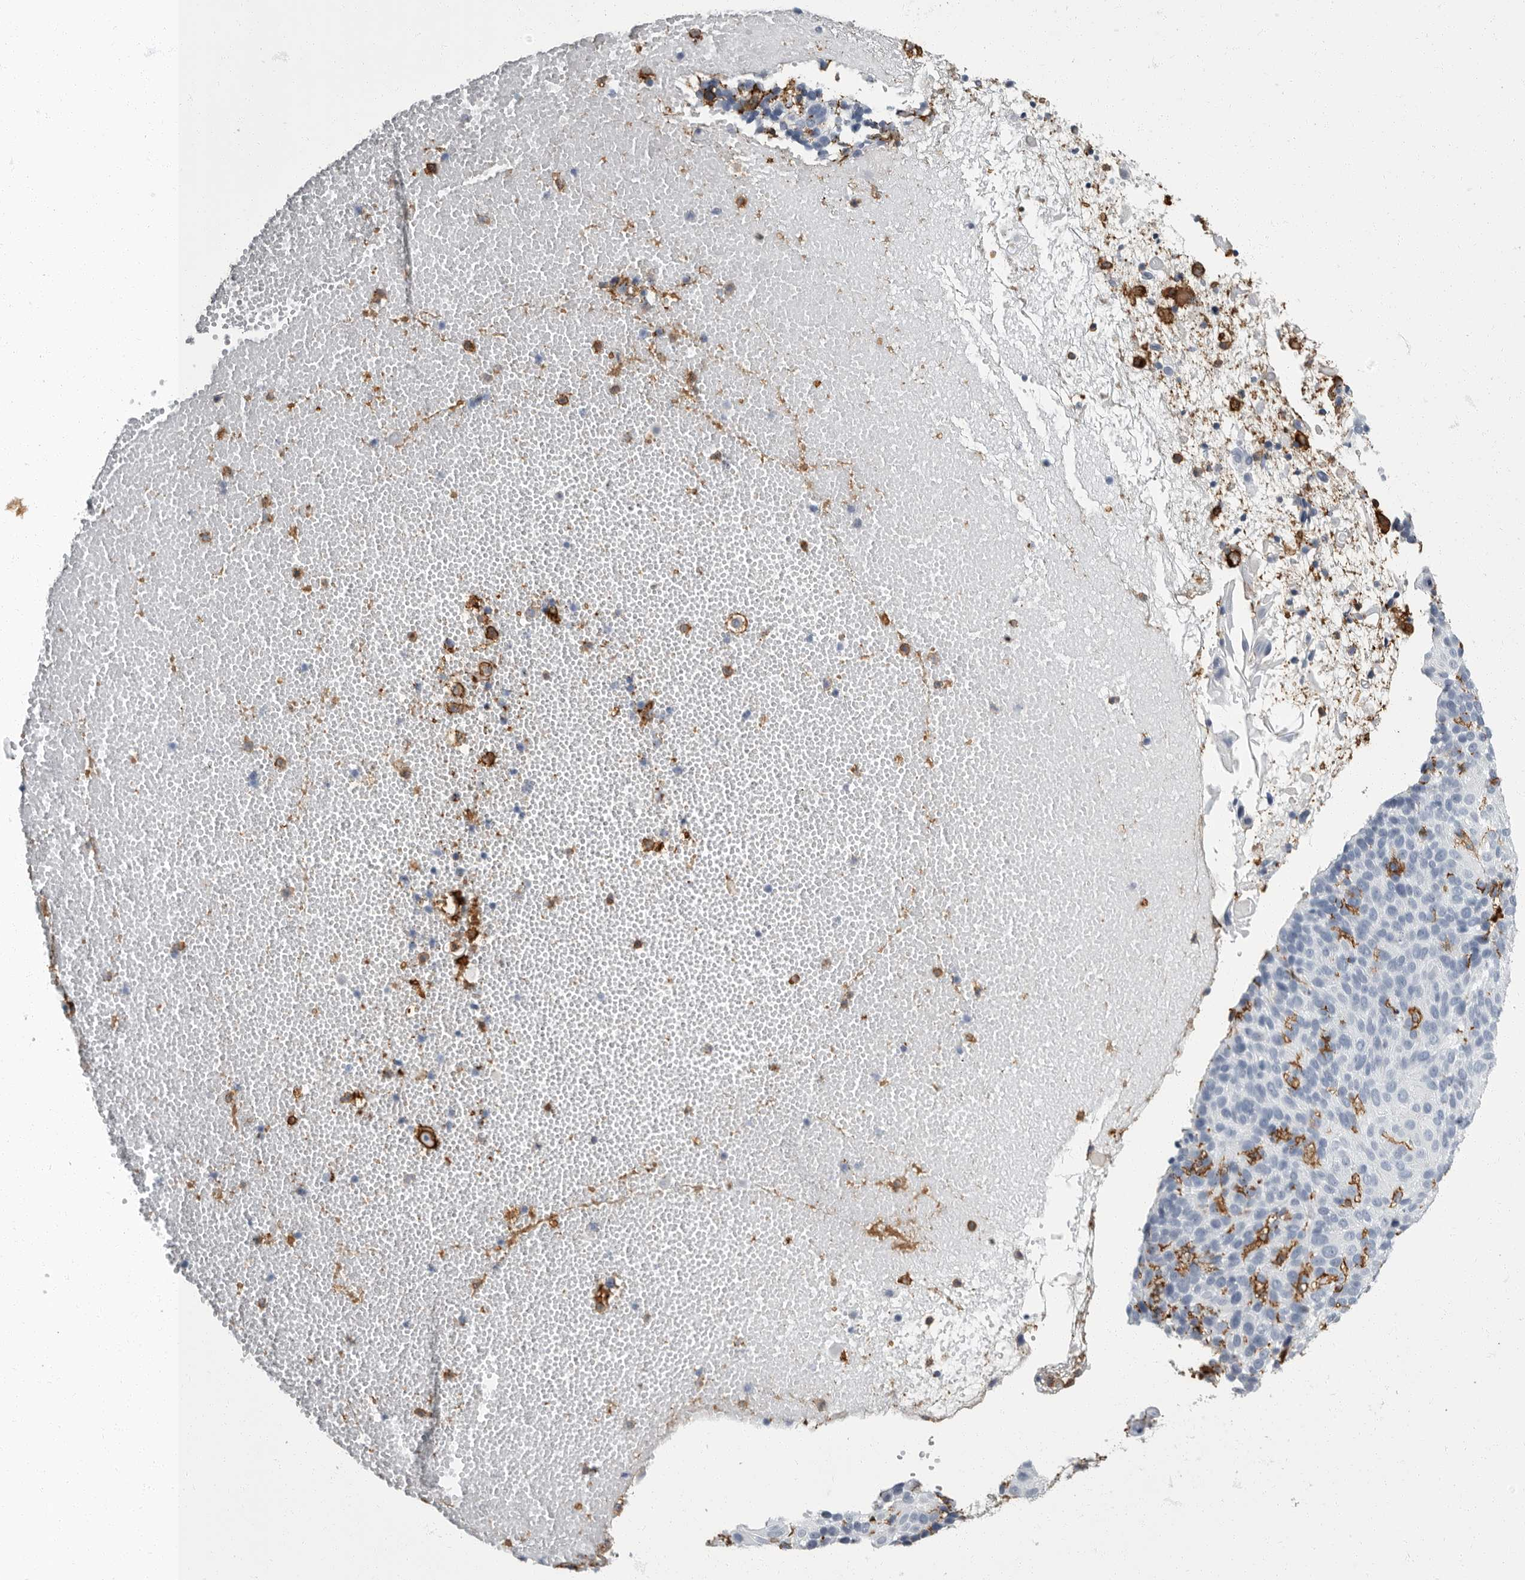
{"staining": {"intensity": "negative", "quantity": "none", "location": "none"}, "tissue": "cervical cancer", "cell_type": "Tumor cells", "image_type": "cancer", "snomed": [{"axis": "morphology", "description": "Squamous cell carcinoma, NOS"}, {"axis": "topography", "description": "Cervix"}], "caption": "IHC of human squamous cell carcinoma (cervical) demonstrates no expression in tumor cells.", "gene": "FCER1G", "patient": {"sex": "female", "age": 74}}